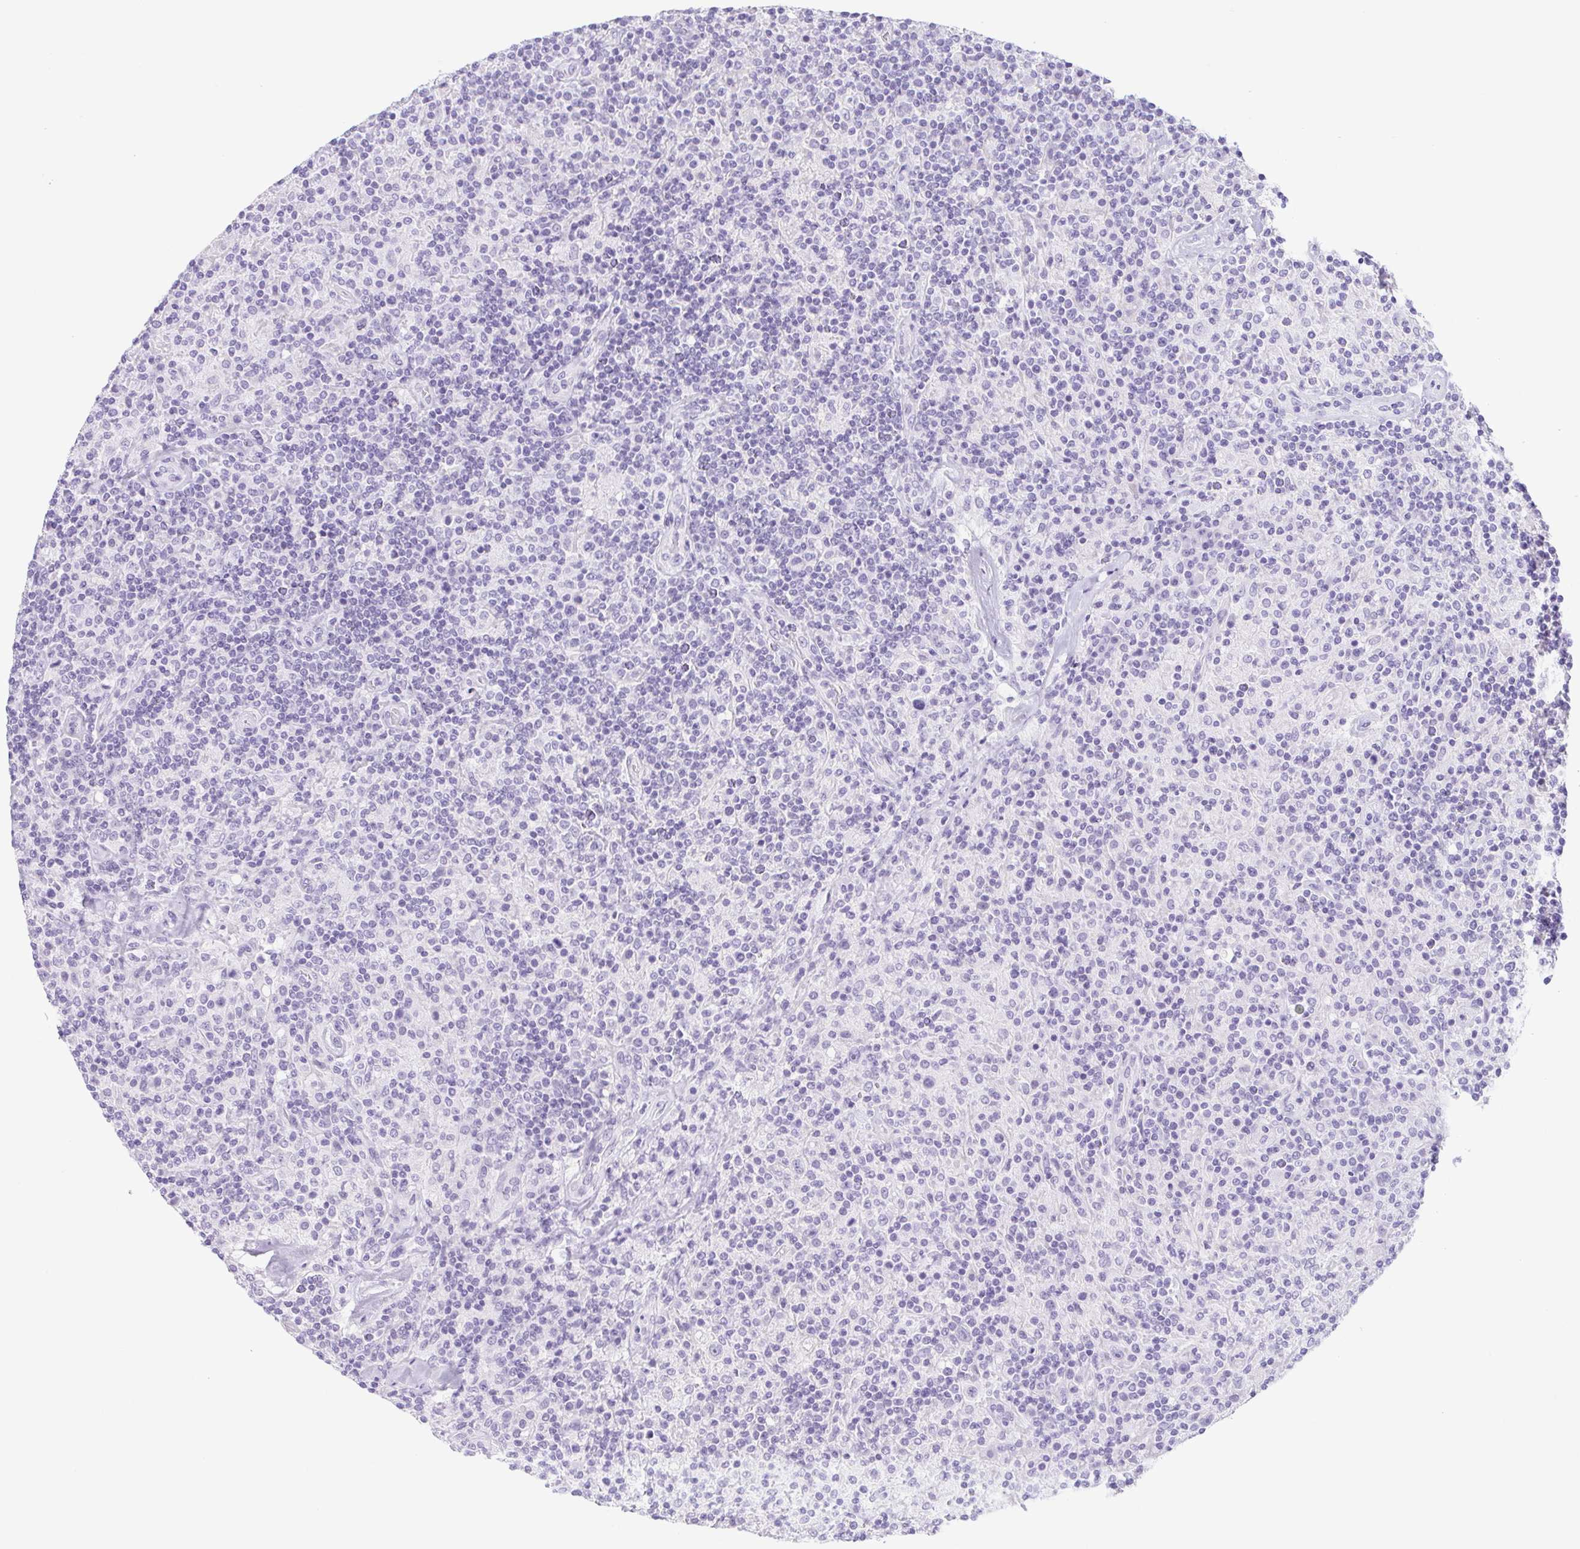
{"staining": {"intensity": "negative", "quantity": "none", "location": "none"}, "tissue": "lymphoma", "cell_type": "Tumor cells", "image_type": "cancer", "snomed": [{"axis": "morphology", "description": "Hodgkin's disease, NOS"}, {"axis": "topography", "description": "Lymph node"}], "caption": "Hodgkin's disease was stained to show a protein in brown. There is no significant staining in tumor cells.", "gene": "CYP21A2", "patient": {"sex": "male", "age": 70}}